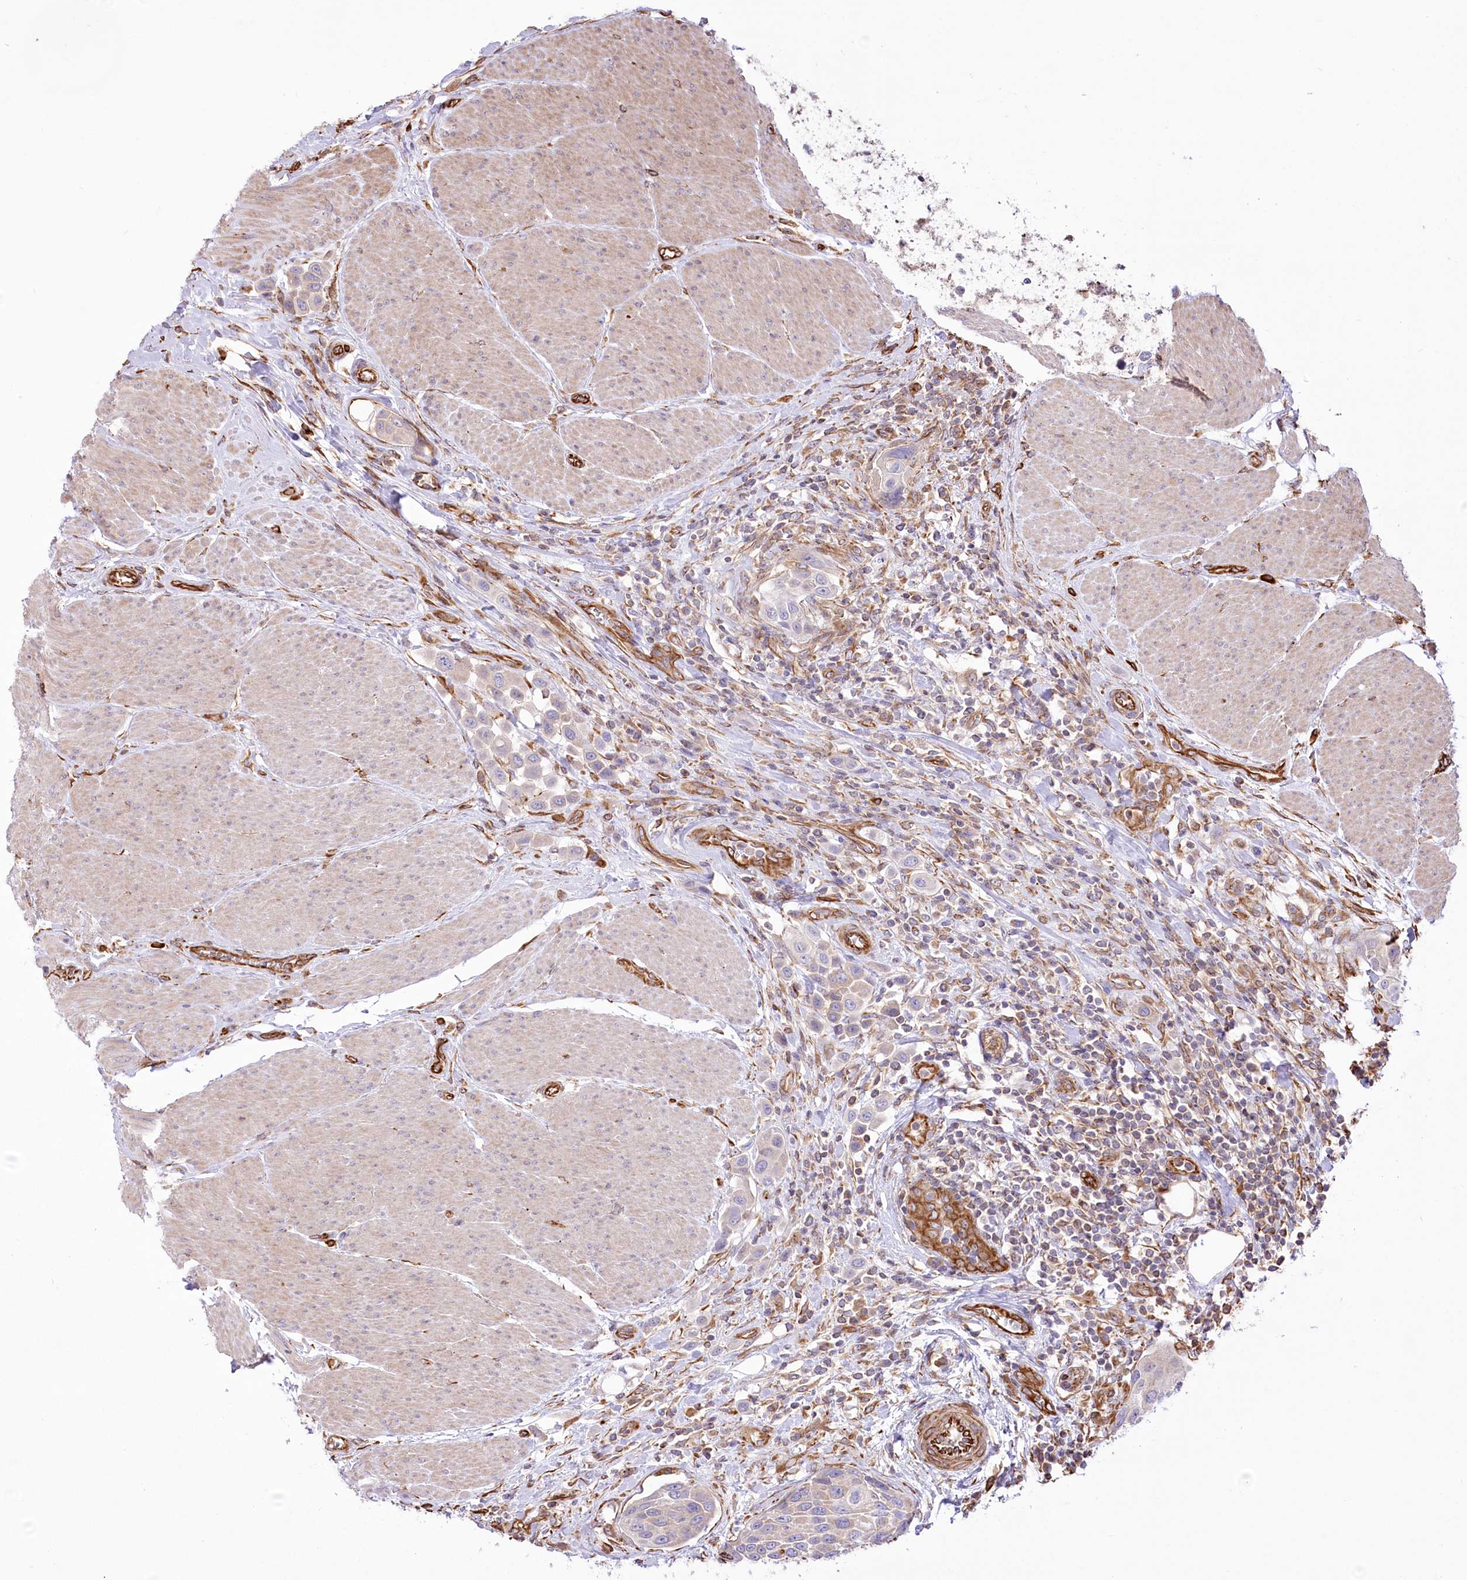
{"staining": {"intensity": "negative", "quantity": "none", "location": "none"}, "tissue": "urothelial cancer", "cell_type": "Tumor cells", "image_type": "cancer", "snomed": [{"axis": "morphology", "description": "Urothelial carcinoma, High grade"}, {"axis": "topography", "description": "Urinary bladder"}], "caption": "Urothelial cancer stained for a protein using immunohistochemistry shows no positivity tumor cells.", "gene": "TTC1", "patient": {"sex": "male", "age": 50}}